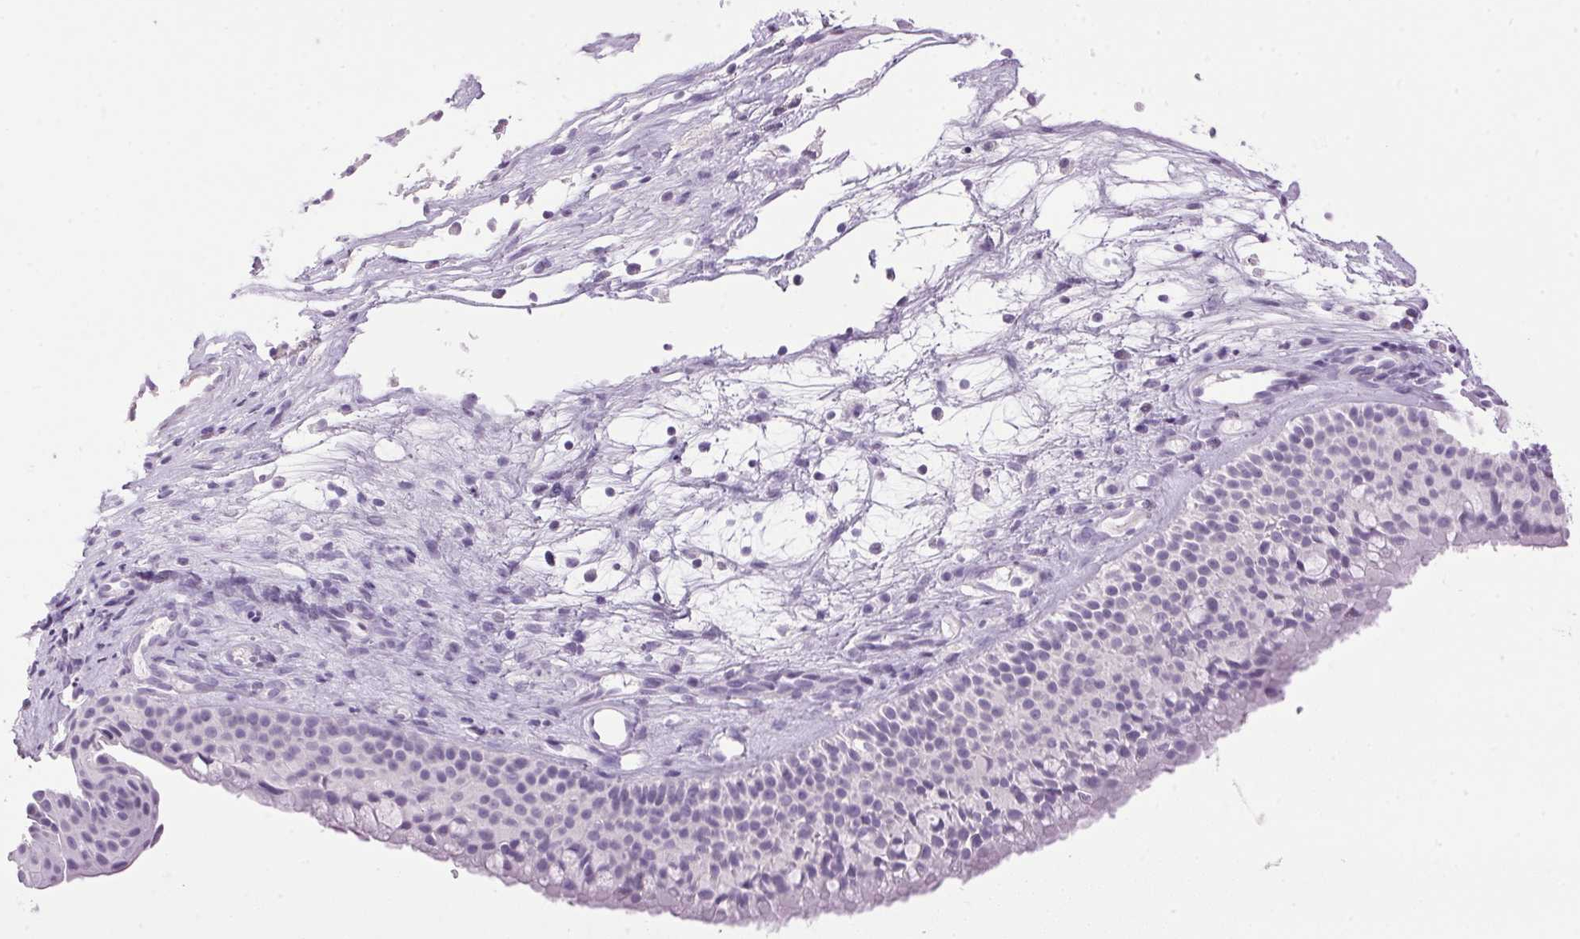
{"staining": {"intensity": "negative", "quantity": "none", "location": "none"}, "tissue": "nasopharynx", "cell_type": "Respiratory epithelial cells", "image_type": "normal", "snomed": [{"axis": "morphology", "description": "Normal tissue, NOS"}, {"axis": "topography", "description": "Nasopharynx"}], "caption": "This image is of benign nasopharynx stained with immunohistochemistry (IHC) to label a protein in brown with the nuclei are counter-stained blue. There is no positivity in respiratory epithelial cells.", "gene": "SP7", "patient": {"sex": "male", "age": 68}}